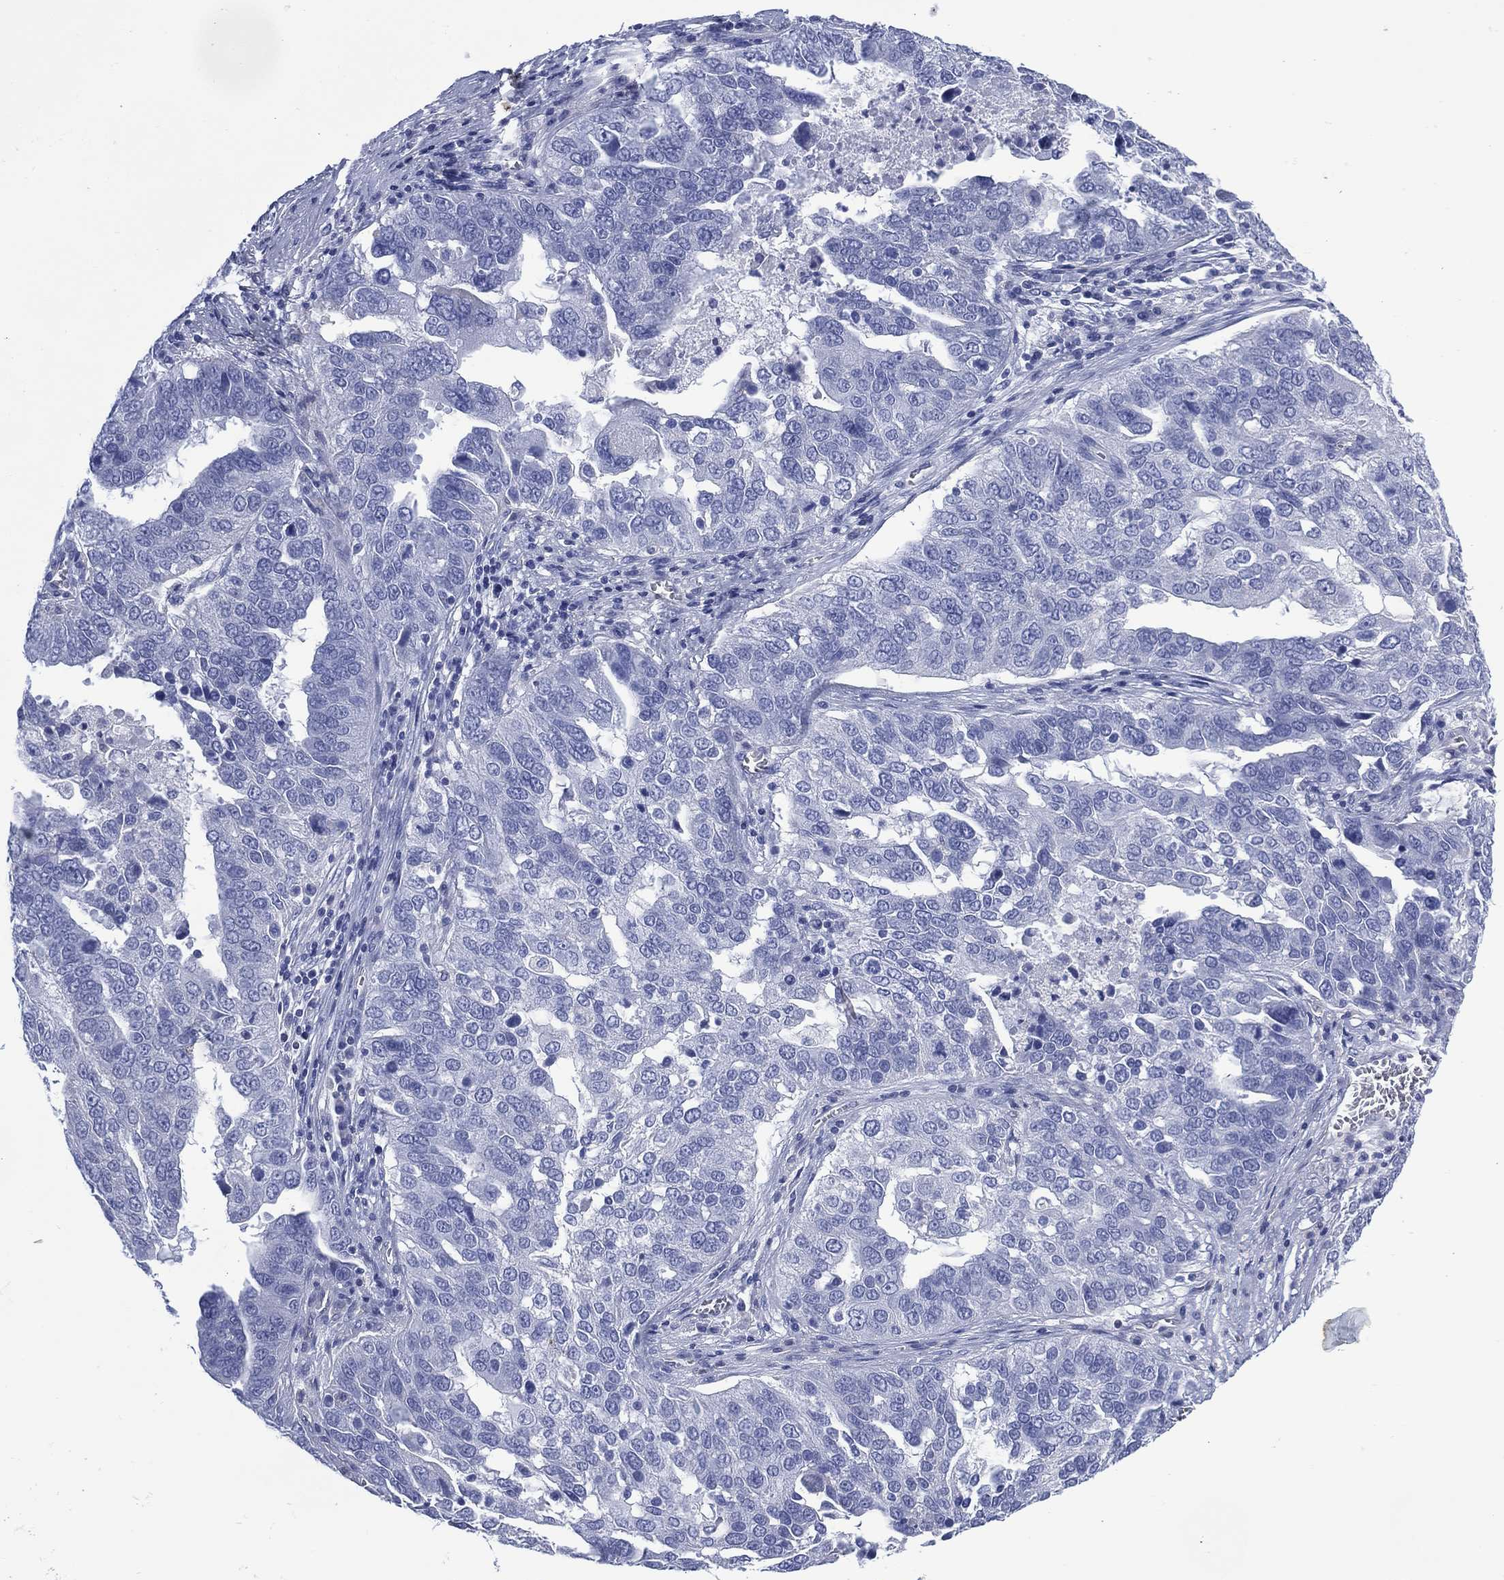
{"staining": {"intensity": "negative", "quantity": "none", "location": "none"}, "tissue": "ovarian cancer", "cell_type": "Tumor cells", "image_type": "cancer", "snomed": [{"axis": "morphology", "description": "Carcinoma, endometroid"}, {"axis": "topography", "description": "Soft tissue"}, {"axis": "topography", "description": "Ovary"}], "caption": "Ovarian endometroid carcinoma stained for a protein using immunohistochemistry (IHC) reveals no expression tumor cells.", "gene": "DDI1", "patient": {"sex": "female", "age": 52}}